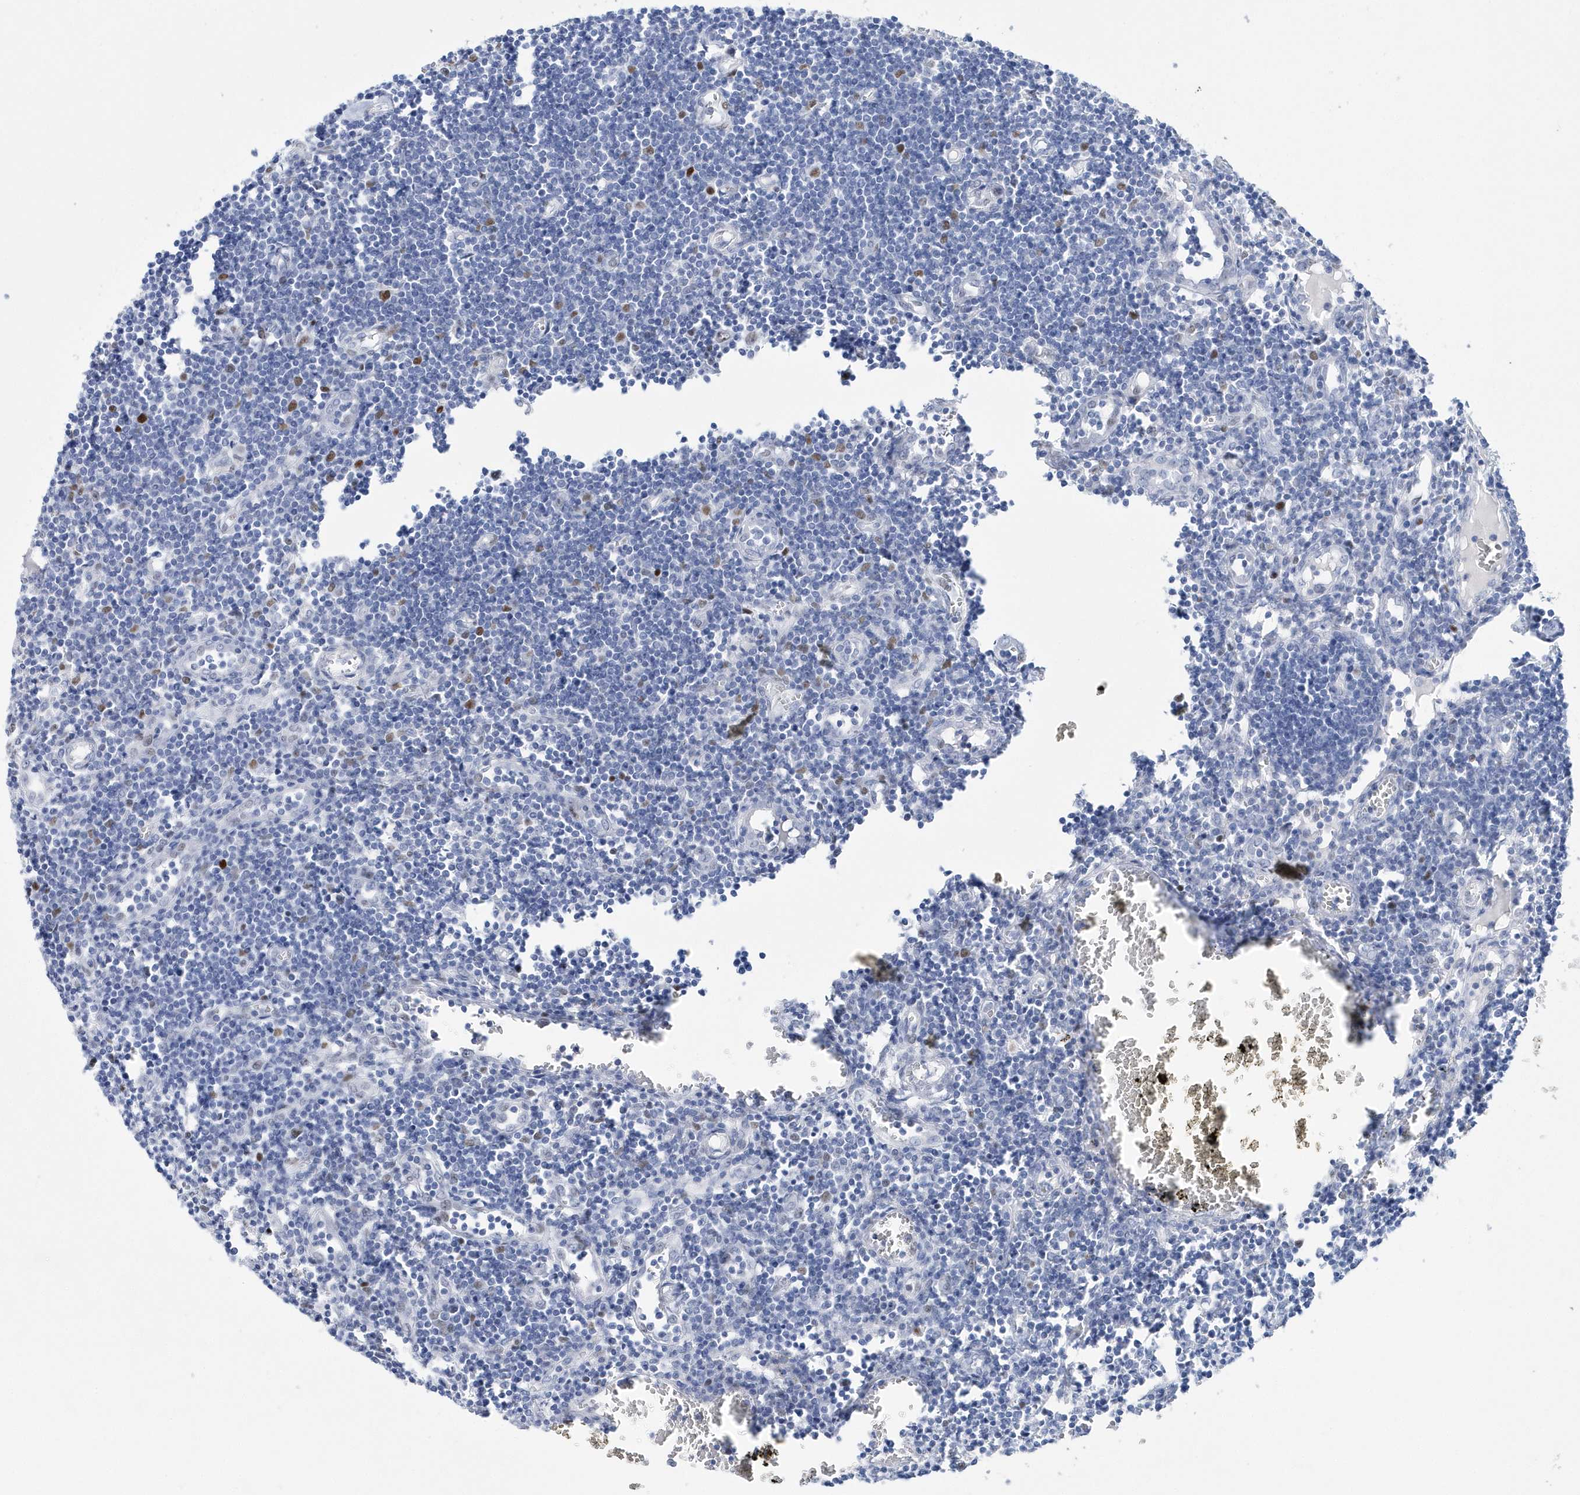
{"staining": {"intensity": "moderate", "quantity": ">75%", "location": "nuclear"}, "tissue": "lymph node", "cell_type": "Germinal center cells", "image_type": "normal", "snomed": [{"axis": "morphology", "description": "Normal tissue, NOS"}, {"axis": "morphology", "description": "Malignant melanoma, Metastatic site"}, {"axis": "topography", "description": "Lymph node"}], "caption": "Immunohistochemistry (DAB (3,3'-diaminobenzidine)) staining of benign lymph node displays moderate nuclear protein positivity in approximately >75% of germinal center cells. The staining is performed using DAB (3,3'-diaminobenzidine) brown chromogen to label protein expression. The nuclei are counter-stained blue using hematoxylin.", "gene": "TMCO6", "patient": {"sex": "male", "age": 41}}